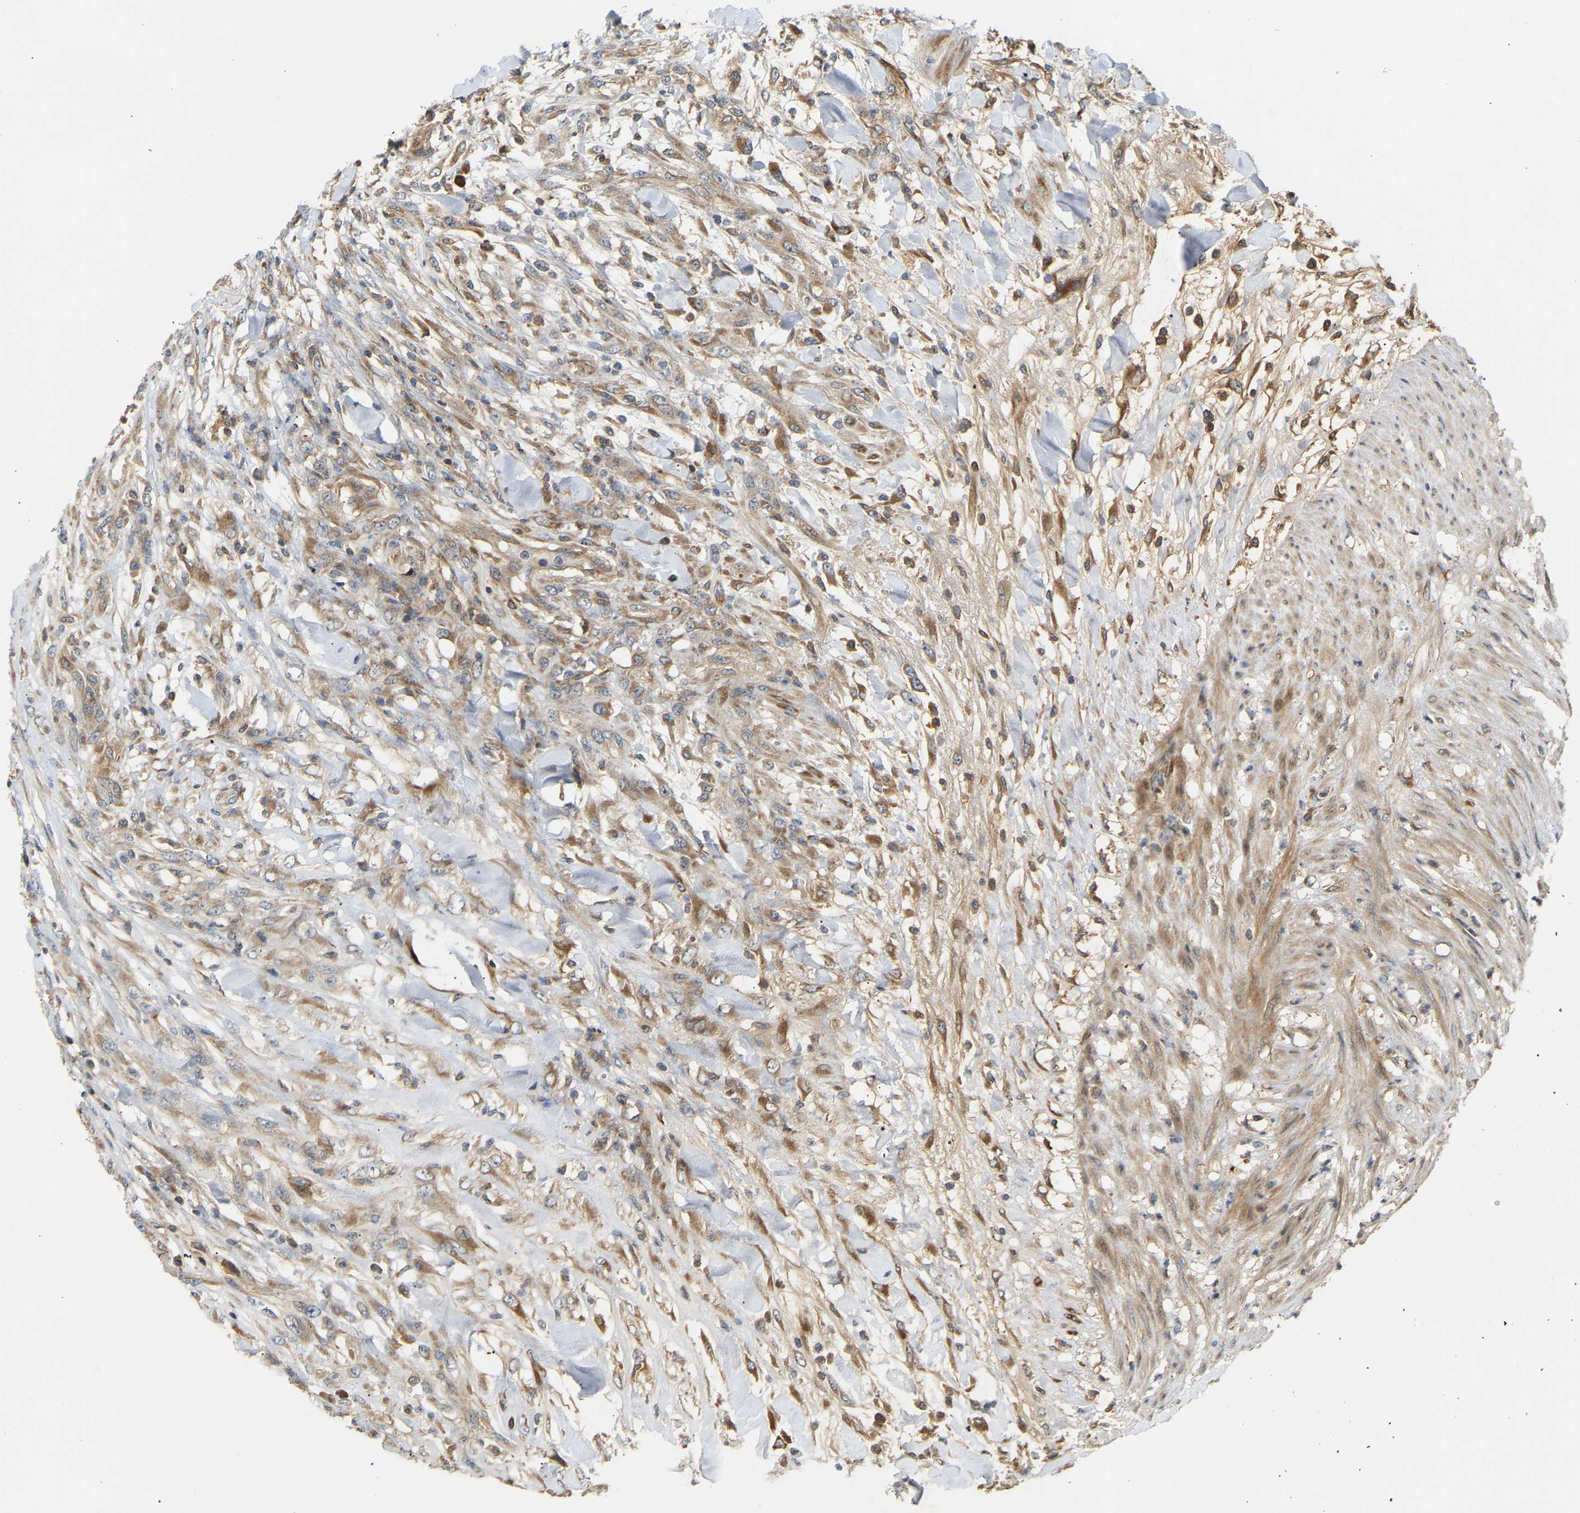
{"staining": {"intensity": "weak", "quantity": ">75%", "location": "cytoplasmic/membranous"}, "tissue": "testis cancer", "cell_type": "Tumor cells", "image_type": "cancer", "snomed": [{"axis": "morphology", "description": "Seminoma, NOS"}, {"axis": "topography", "description": "Testis"}], "caption": "Immunohistochemistry staining of testis cancer (seminoma), which exhibits low levels of weak cytoplasmic/membranous staining in approximately >75% of tumor cells indicating weak cytoplasmic/membranous protein expression. The staining was performed using DAB (brown) for protein detection and nuclei were counterstained in hematoxylin (blue).", "gene": "PTCD1", "patient": {"sex": "male", "age": 59}}